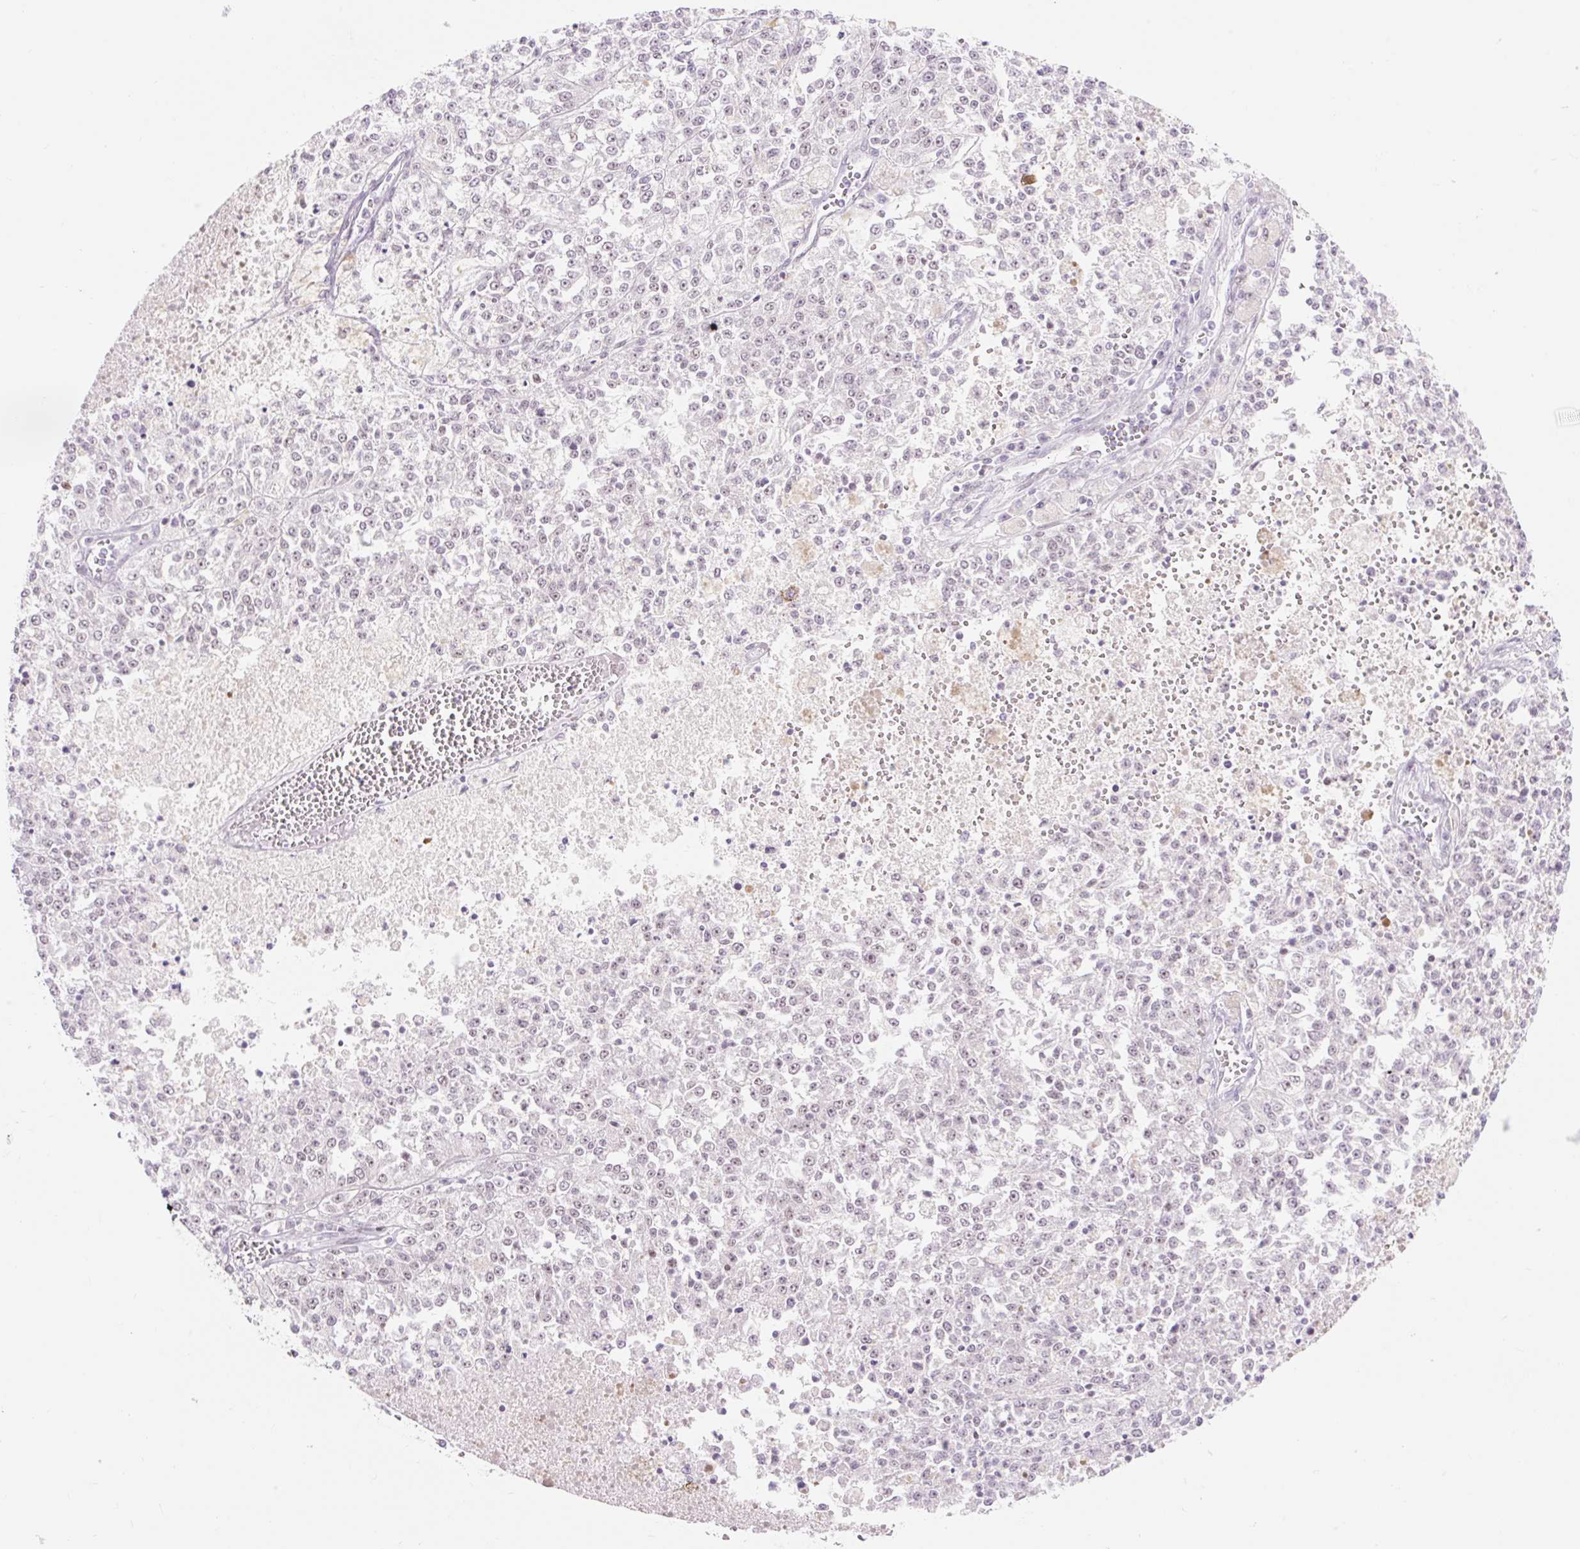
{"staining": {"intensity": "negative", "quantity": "none", "location": "none"}, "tissue": "melanoma", "cell_type": "Tumor cells", "image_type": "cancer", "snomed": [{"axis": "morphology", "description": "Malignant melanoma, NOS"}, {"axis": "topography", "description": "Skin"}], "caption": "Immunohistochemistry histopathology image of neoplastic tissue: malignant melanoma stained with DAB exhibits no significant protein staining in tumor cells.", "gene": "H2BW1", "patient": {"sex": "female", "age": 64}}